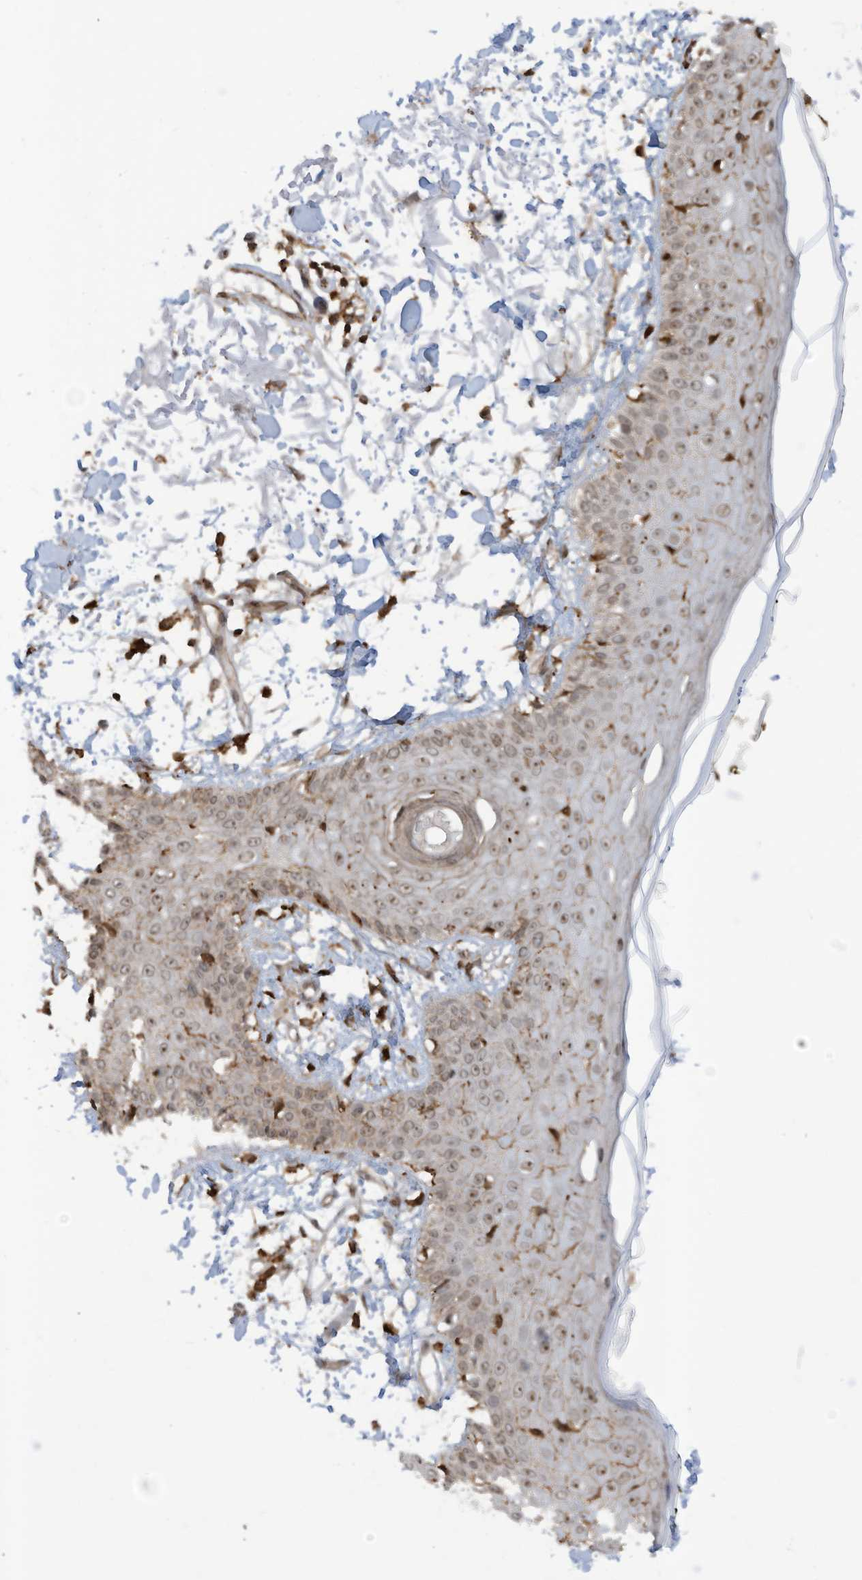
{"staining": {"intensity": "moderate", "quantity": ">75%", "location": "nuclear"}, "tissue": "skin", "cell_type": "Fibroblasts", "image_type": "normal", "snomed": [{"axis": "morphology", "description": "Normal tissue, NOS"}, {"axis": "morphology", "description": "Squamous cell carcinoma, NOS"}, {"axis": "topography", "description": "Skin"}, {"axis": "topography", "description": "Peripheral nerve tissue"}], "caption": "Immunohistochemistry (IHC) staining of unremarkable skin, which displays medium levels of moderate nuclear staining in about >75% of fibroblasts indicating moderate nuclear protein expression. The staining was performed using DAB (3,3'-diaminobenzidine) (brown) for protein detection and nuclei were counterstained in hematoxylin (blue).", "gene": "REPIN1", "patient": {"sex": "male", "age": 83}}